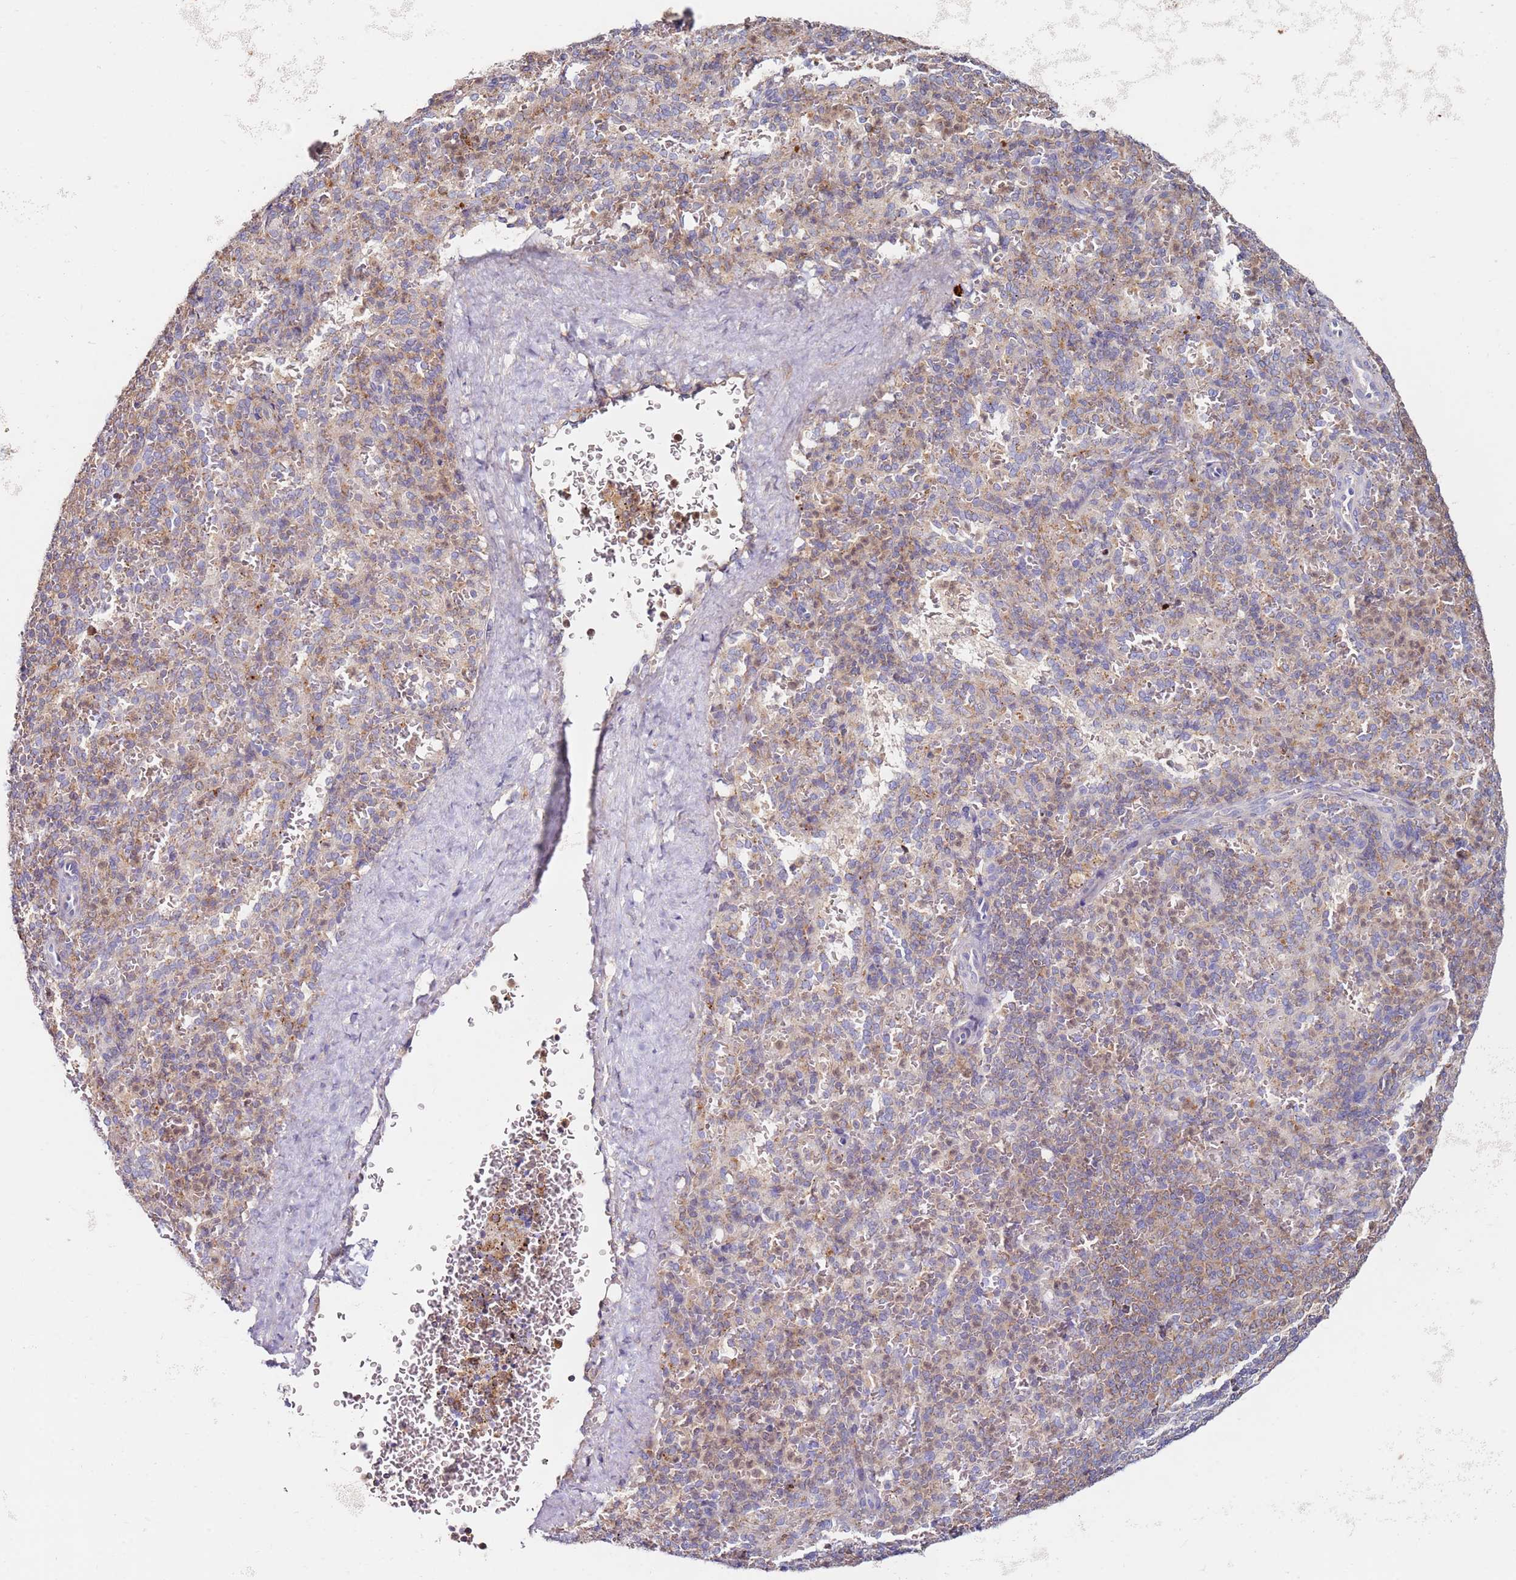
{"staining": {"intensity": "moderate", "quantity": "25%-75%", "location": "cytoplasmic/membranous"}, "tissue": "spleen", "cell_type": "Cells in red pulp", "image_type": "normal", "snomed": [{"axis": "morphology", "description": "Normal tissue, NOS"}, {"axis": "topography", "description": "Spleen"}], "caption": "Spleen stained with DAB (3,3'-diaminobenzidine) immunohistochemistry (IHC) exhibits medium levels of moderate cytoplasmic/membranous staining in about 25%-75% of cells in red pulp. (Stains: DAB (3,3'-diaminobenzidine) in brown, nuclei in blue, Microscopy: brightfield microscopy at high magnification).", "gene": "CNOT9", "patient": {"sex": "female", "age": 21}}